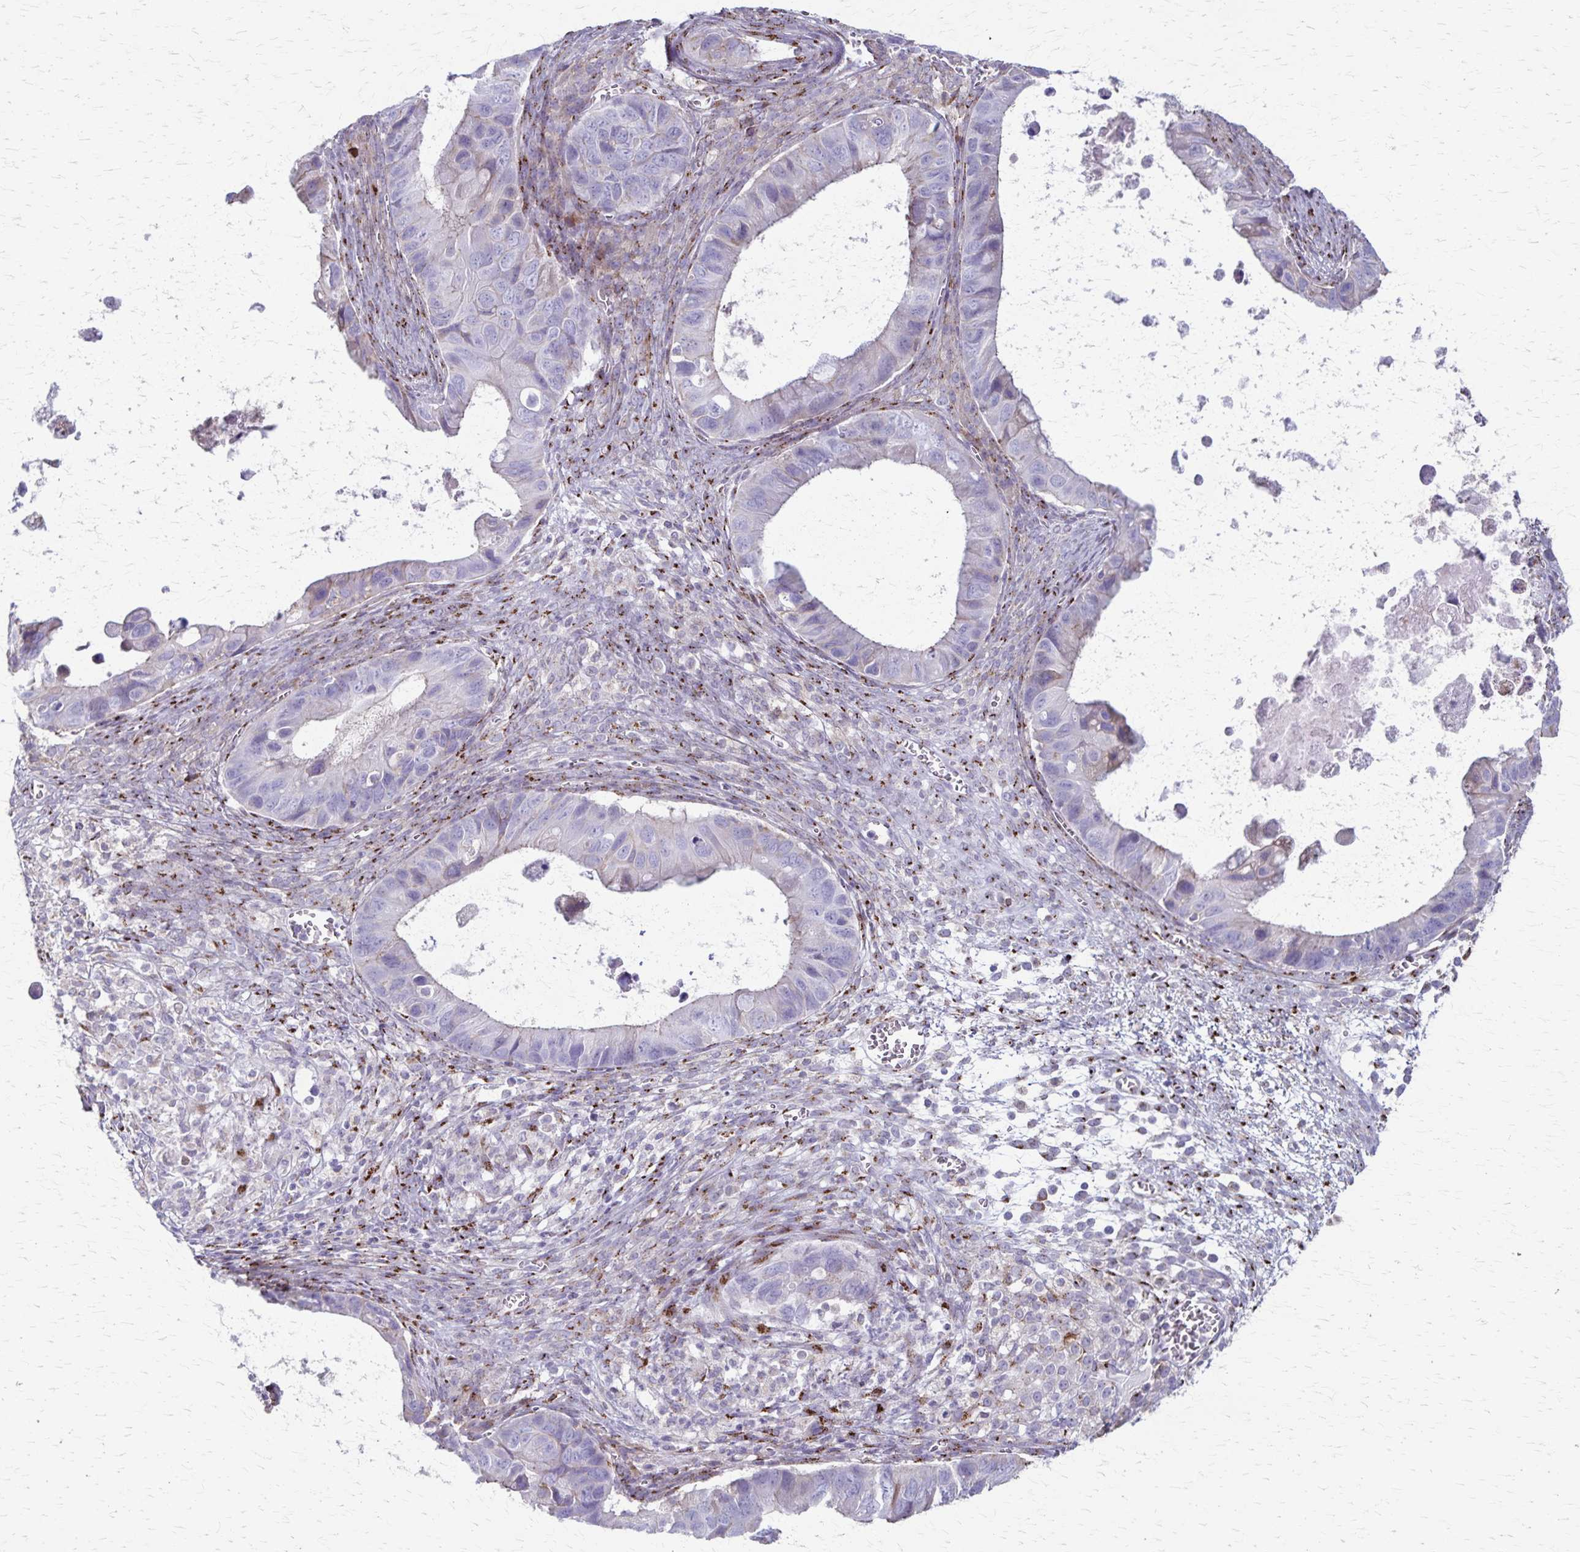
{"staining": {"intensity": "negative", "quantity": "none", "location": "none"}, "tissue": "ovarian cancer", "cell_type": "Tumor cells", "image_type": "cancer", "snomed": [{"axis": "morphology", "description": "Cystadenocarcinoma, mucinous, NOS"}, {"axis": "topography", "description": "Ovary"}], "caption": "Tumor cells show no significant staining in mucinous cystadenocarcinoma (ovarian).", "gene": "MCFD2", "patient": {"sex": "female", "age": 64}}